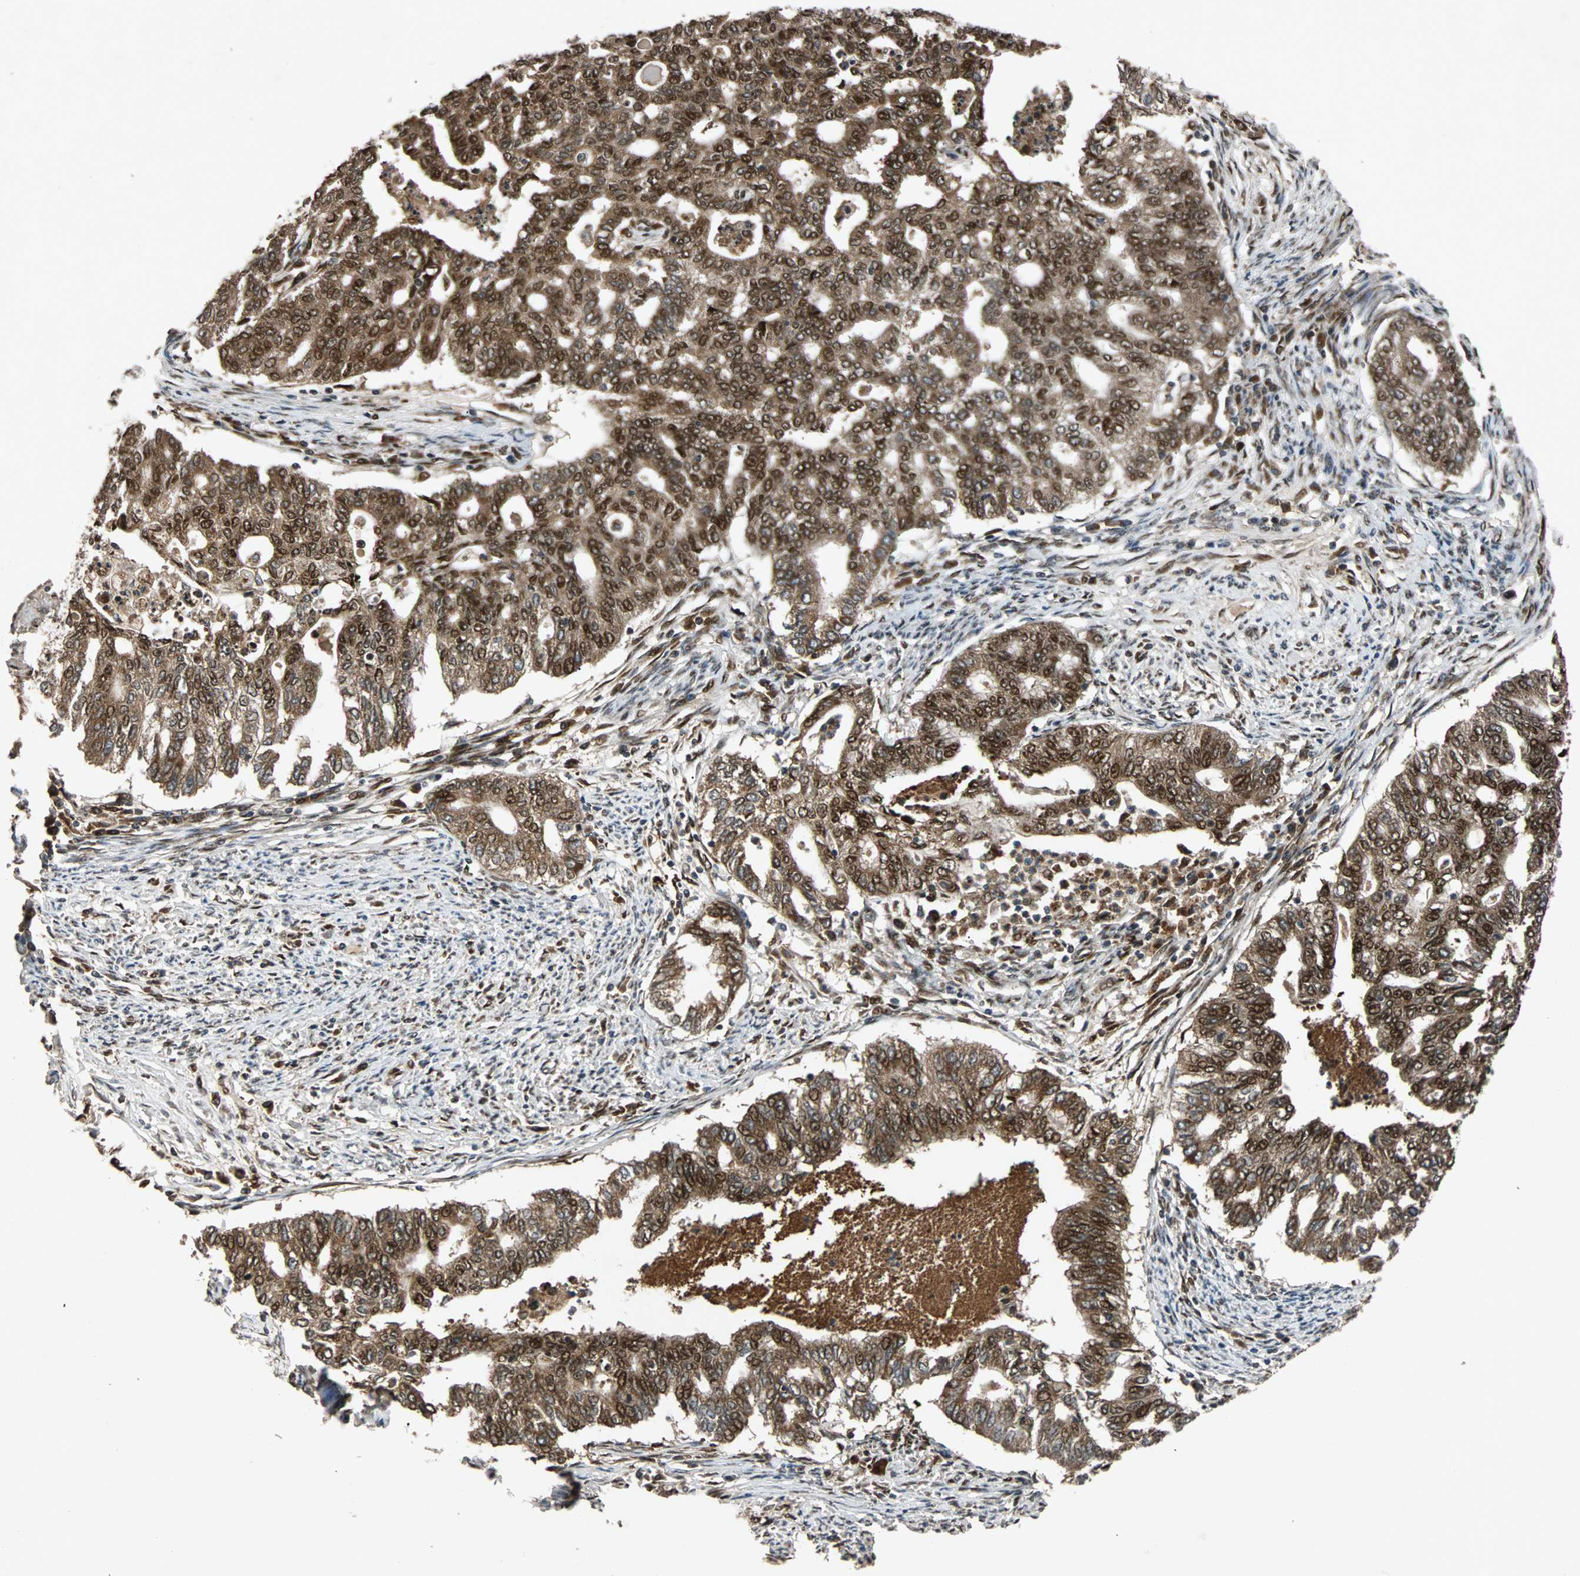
{"staining": {"intensity": "strong", "quantity": ">75%", "location": "cytoplasmic/membranous,nuclear"}, "tissue": "endometrial cancer", "cell_type": "Tumor cells", "image_type": "cancer", "snomed": [{"axis": "morphology", "description": "Adenocarcinoma, NOS"}, {"axis": "topography", "description": "Endometrium"}], "caption": "Protein staining demonstrates strong cytoplasmic/membranous and nuclear positivity in approximately >75% of tumor cells in adenocarcinoma (endometrial).", "gene": "USP31", "patient": {"sex": "female", "age": 79}}